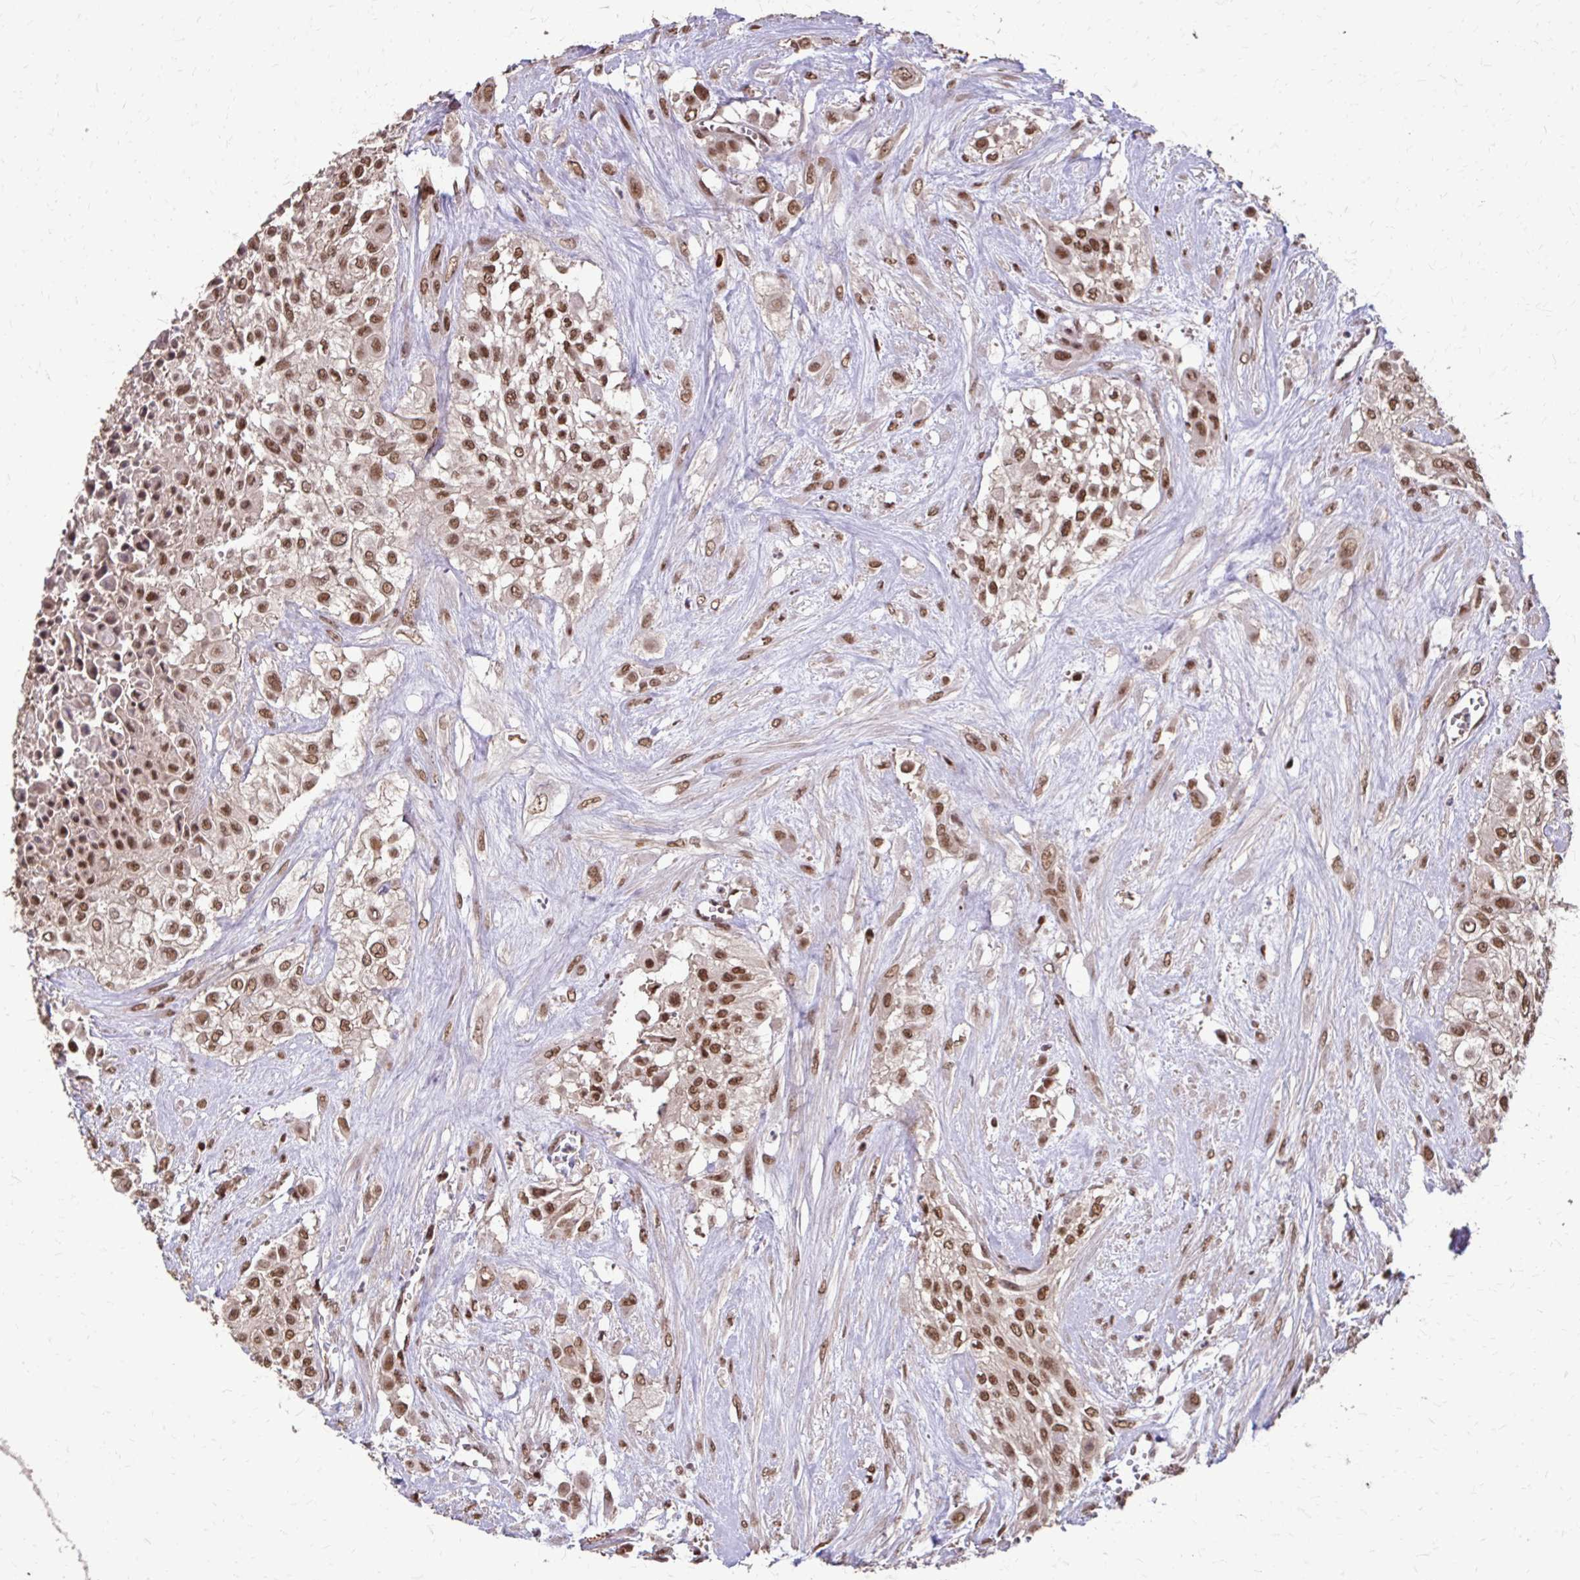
{"staining": {"intensity": "moderate", "quantity": ">75%", "location": "nuclear"}, "tissue": "urothelial cancer", "cell_type": "Tumor cells", "image_type": "cancer", "snomed": [{"axis": "morphology", "description": "Urothelial carcinoma, High grade"}, {"axis": "topography", "description": "Urinary bladder"}], "caption": "Protein positivity by immunohistochemistry demonstrates moderate nuclear staining in approximately >75% of tumor cells in urothelial carcinoma (high-grade).", "gene": "SS18", "patient": {"sex": "male", "age": 57}}